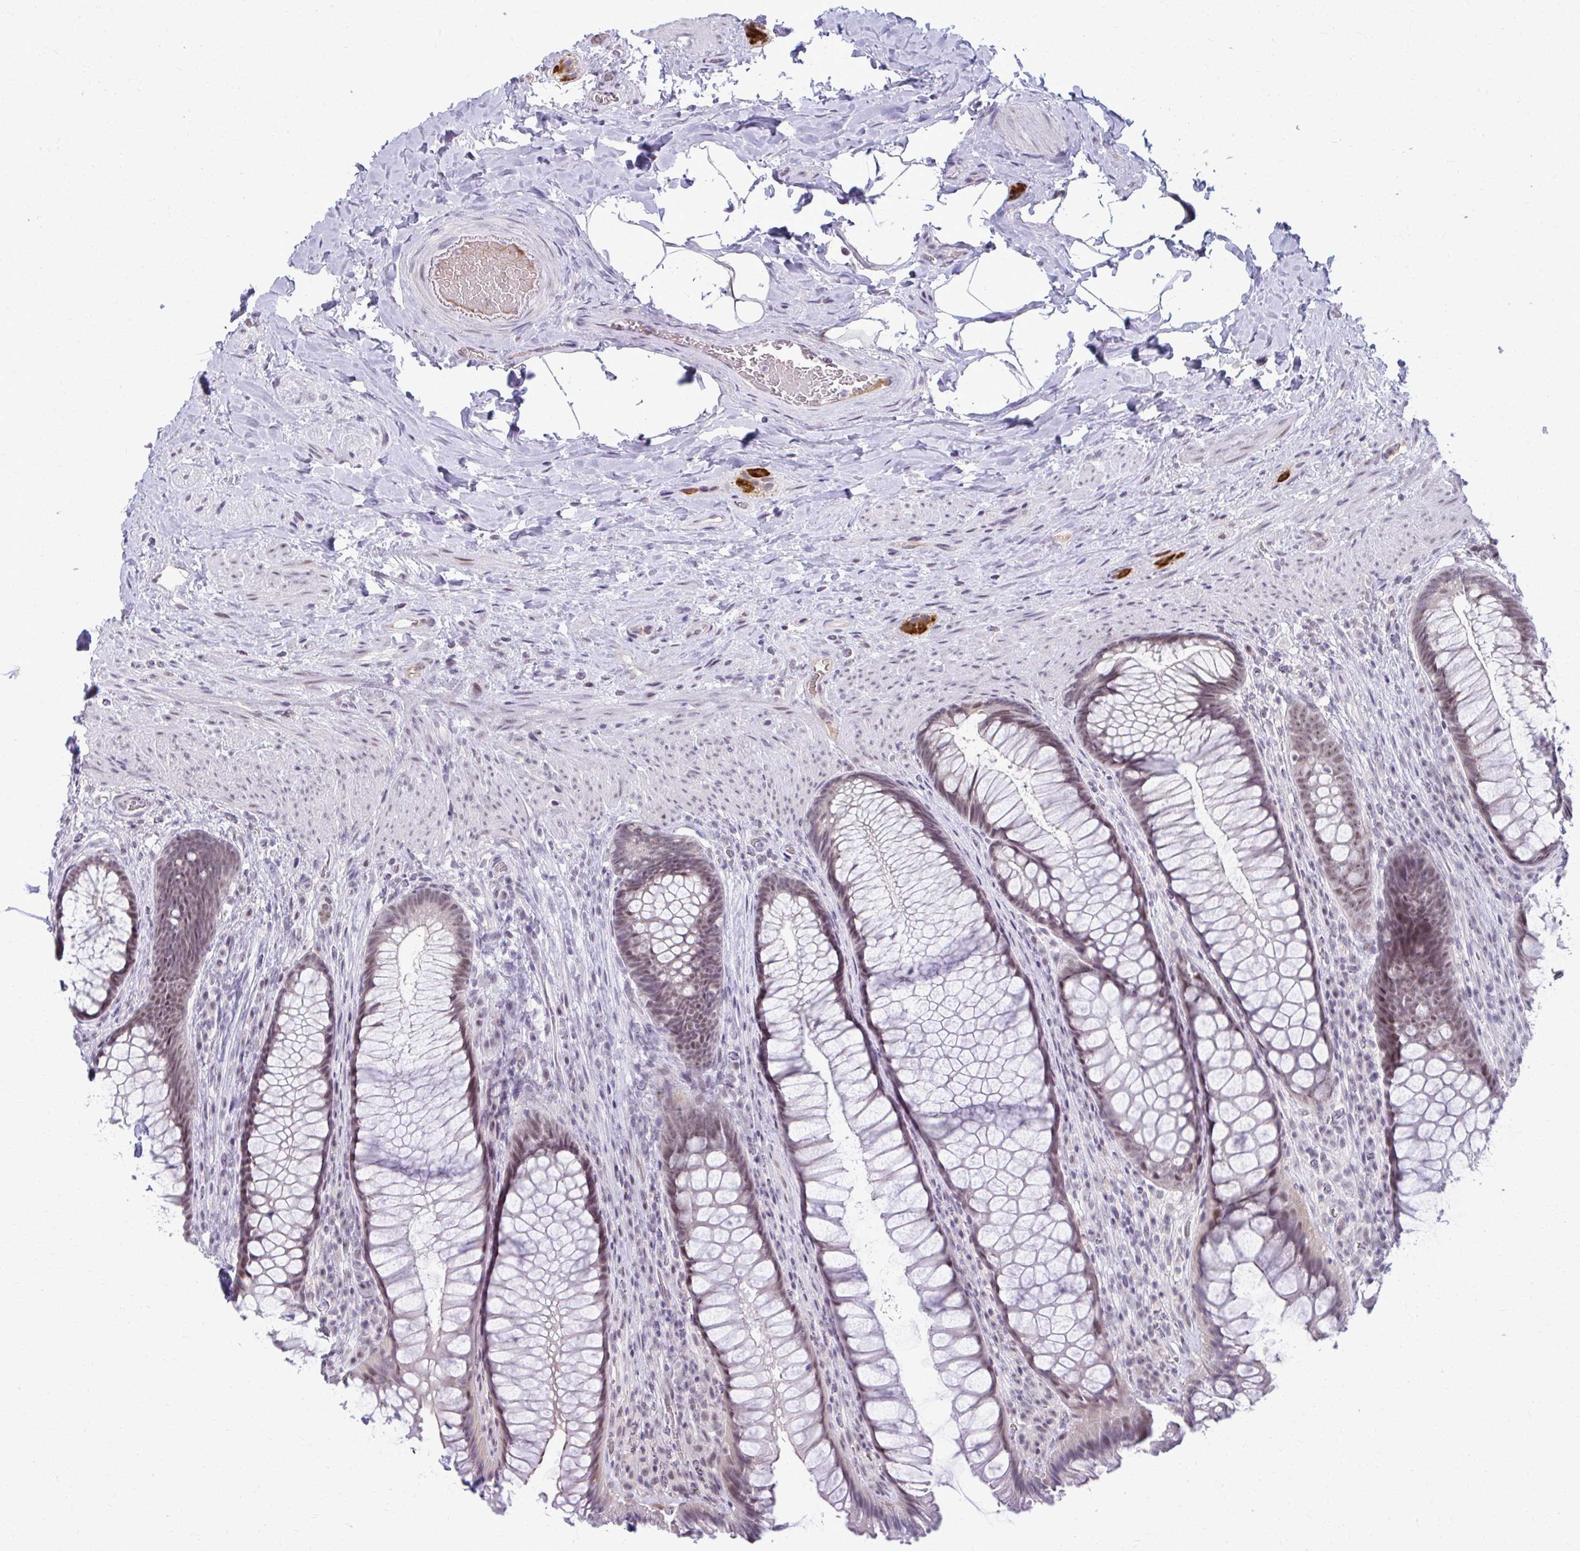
{"staining": {"intensity": "weak", "quantity": "25%-75%", "location": "nuclear"}, "tissue": "rectum", "cell_type": "Glandular cells", "image_type": "normal", "snomed": [{"axis": "morphology", "description": "Normal tissue, NOS"}, {"axis": "topography", "description": "Rectum"}], "caption": "Glandular cells display weak nuclear staining in about 25%-75% of cells in benign rectum. (DAB = brown stain, brightfield microscopy at high magnification).", "gene": "MAF1", "patient": {"sex": "male", "age": 53}}